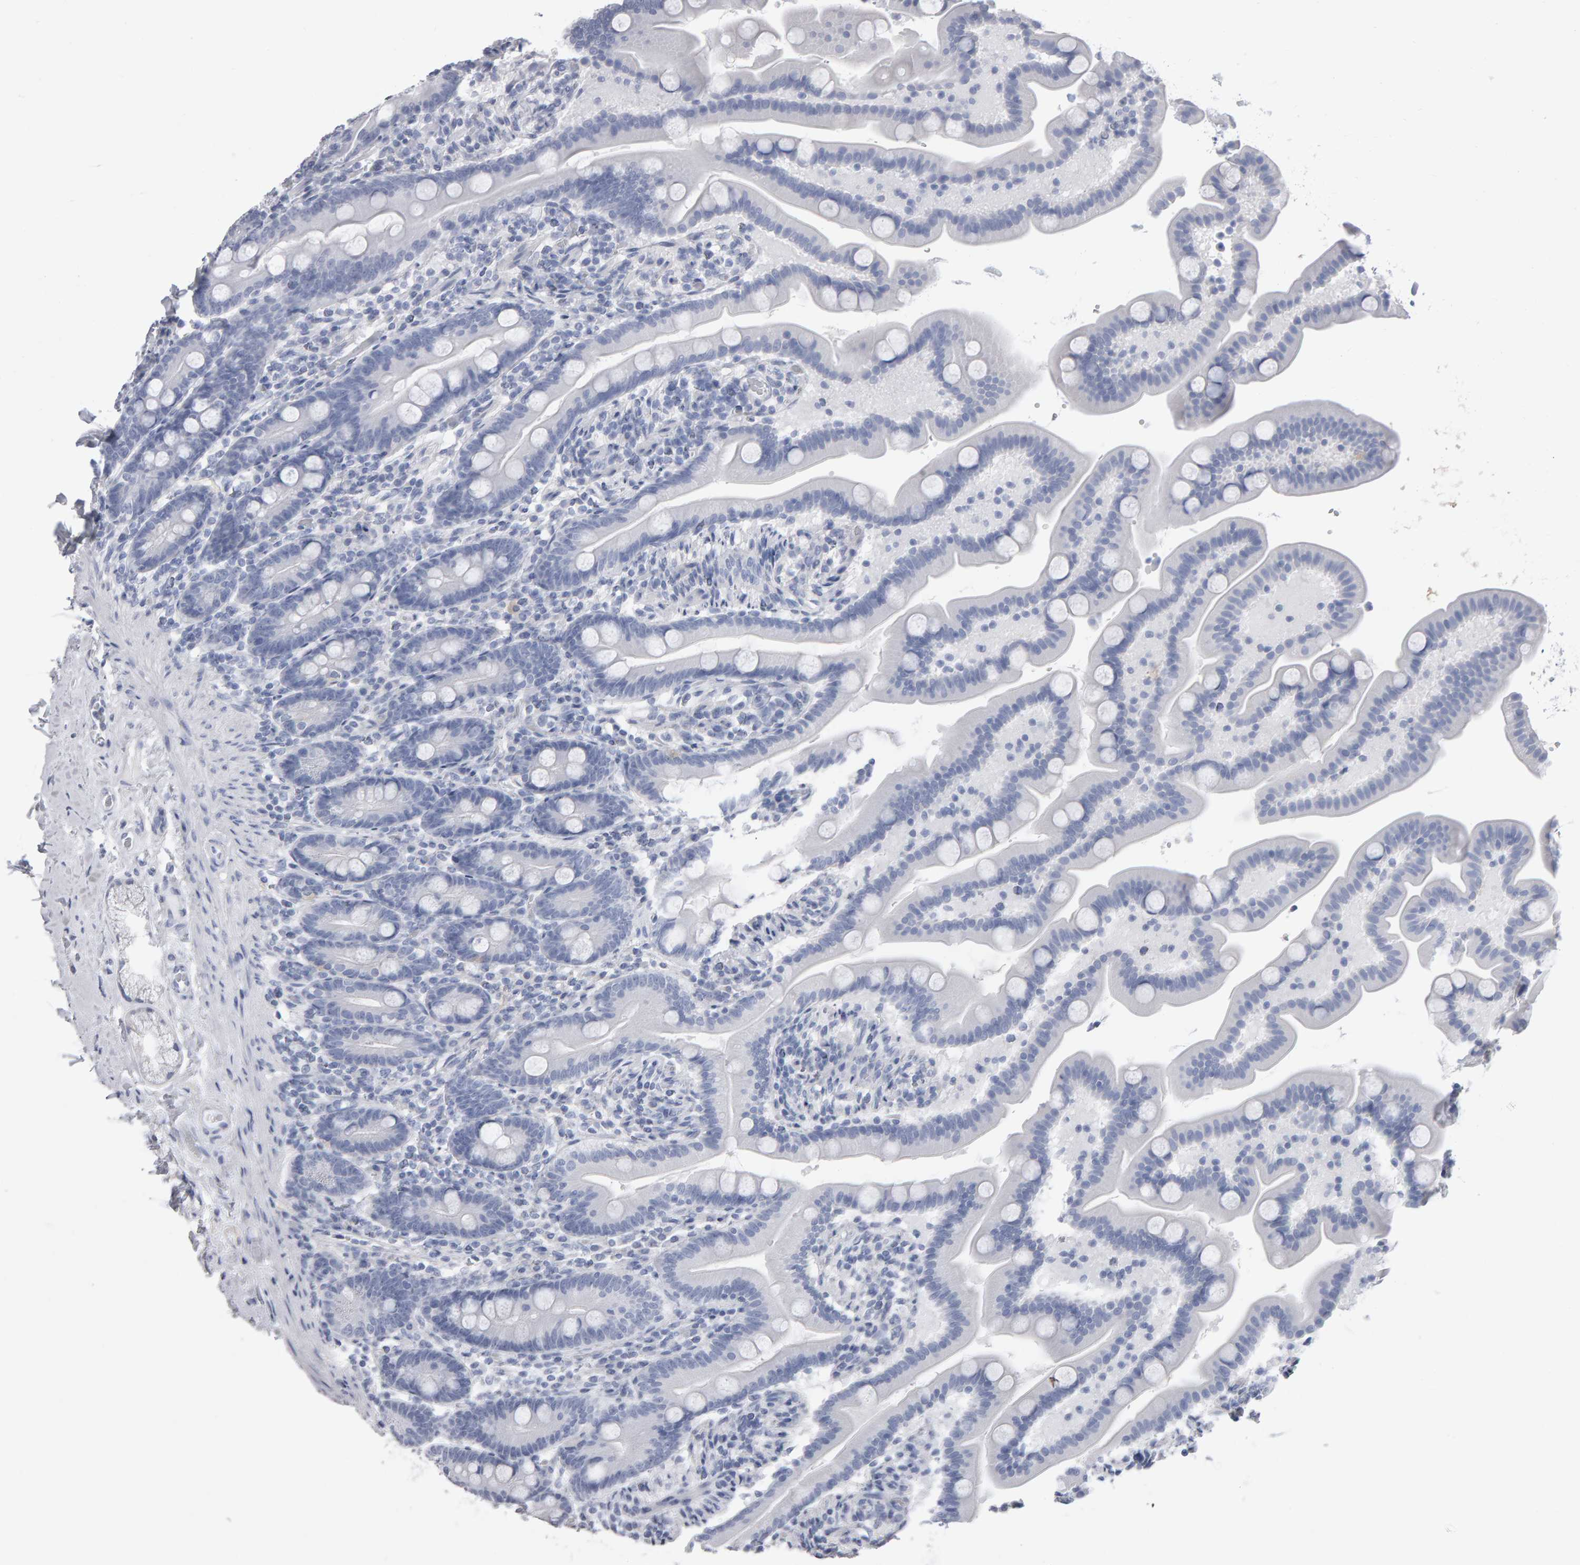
{"staining": {"intensity": "negative", "quantity": "none", "location": "none"}, "tissue": "duodenum", "cell_type": "Glandular cells", "image_type": "normal", "snomed": [{"axis": "morphology", "description": "Normal tissue, NOS"}, {"axis": "topography", "description": "Duodenum"}], "caption": "Immunohistochemistry (IHC) of benign human duodenum demonstrates no expression in glandular cells. The staining was performed using DAB (3,3'-diaminobenzidine) to visualize the protein expression in brown, while the nuclei were stained in blue with hematoxylin (Magnification: 20x).", "gene": "NCDN", "patient": {"sex": "male", "age": 54}}